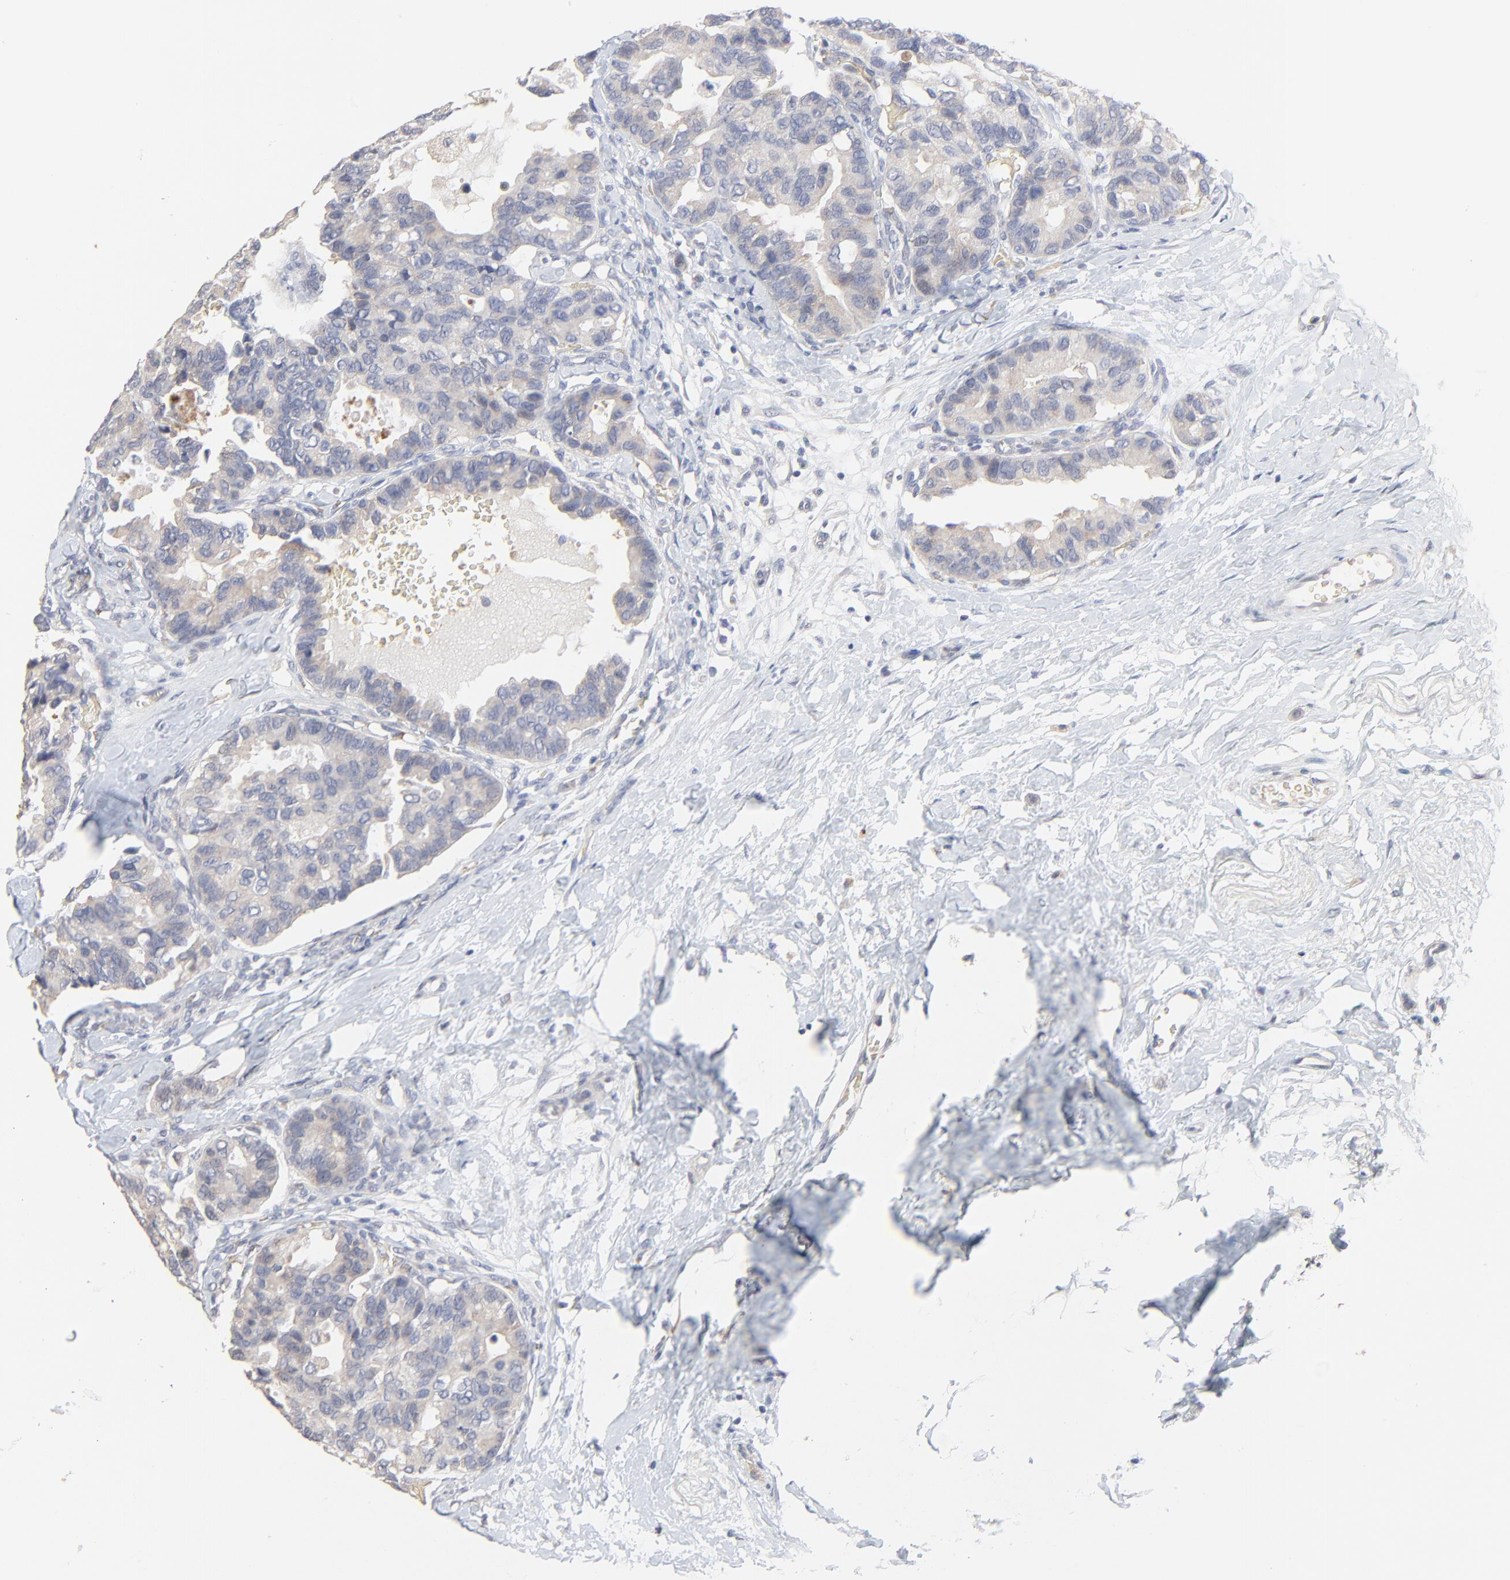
{"staining": {"intensity": "weak", "quantity": ">75%", "location": "cytoplasmic/membranous"}, "tissue": "breast cancer", "cell_type": "Tumor cells", "image_type": "cancer", "snomed": [{"axis": "morphology", "description": "Duct carcinoma"}, {"axis": "topography", "description": "Breast"}], "caption": "Protein staining of breast cancer (intraductal carcinoma) tissue shows weak cytoplasmic/membranous expression in about >75% of tumor cells.", "gene": "FANCB", "patient": {"sex": "female", "age": 69}}